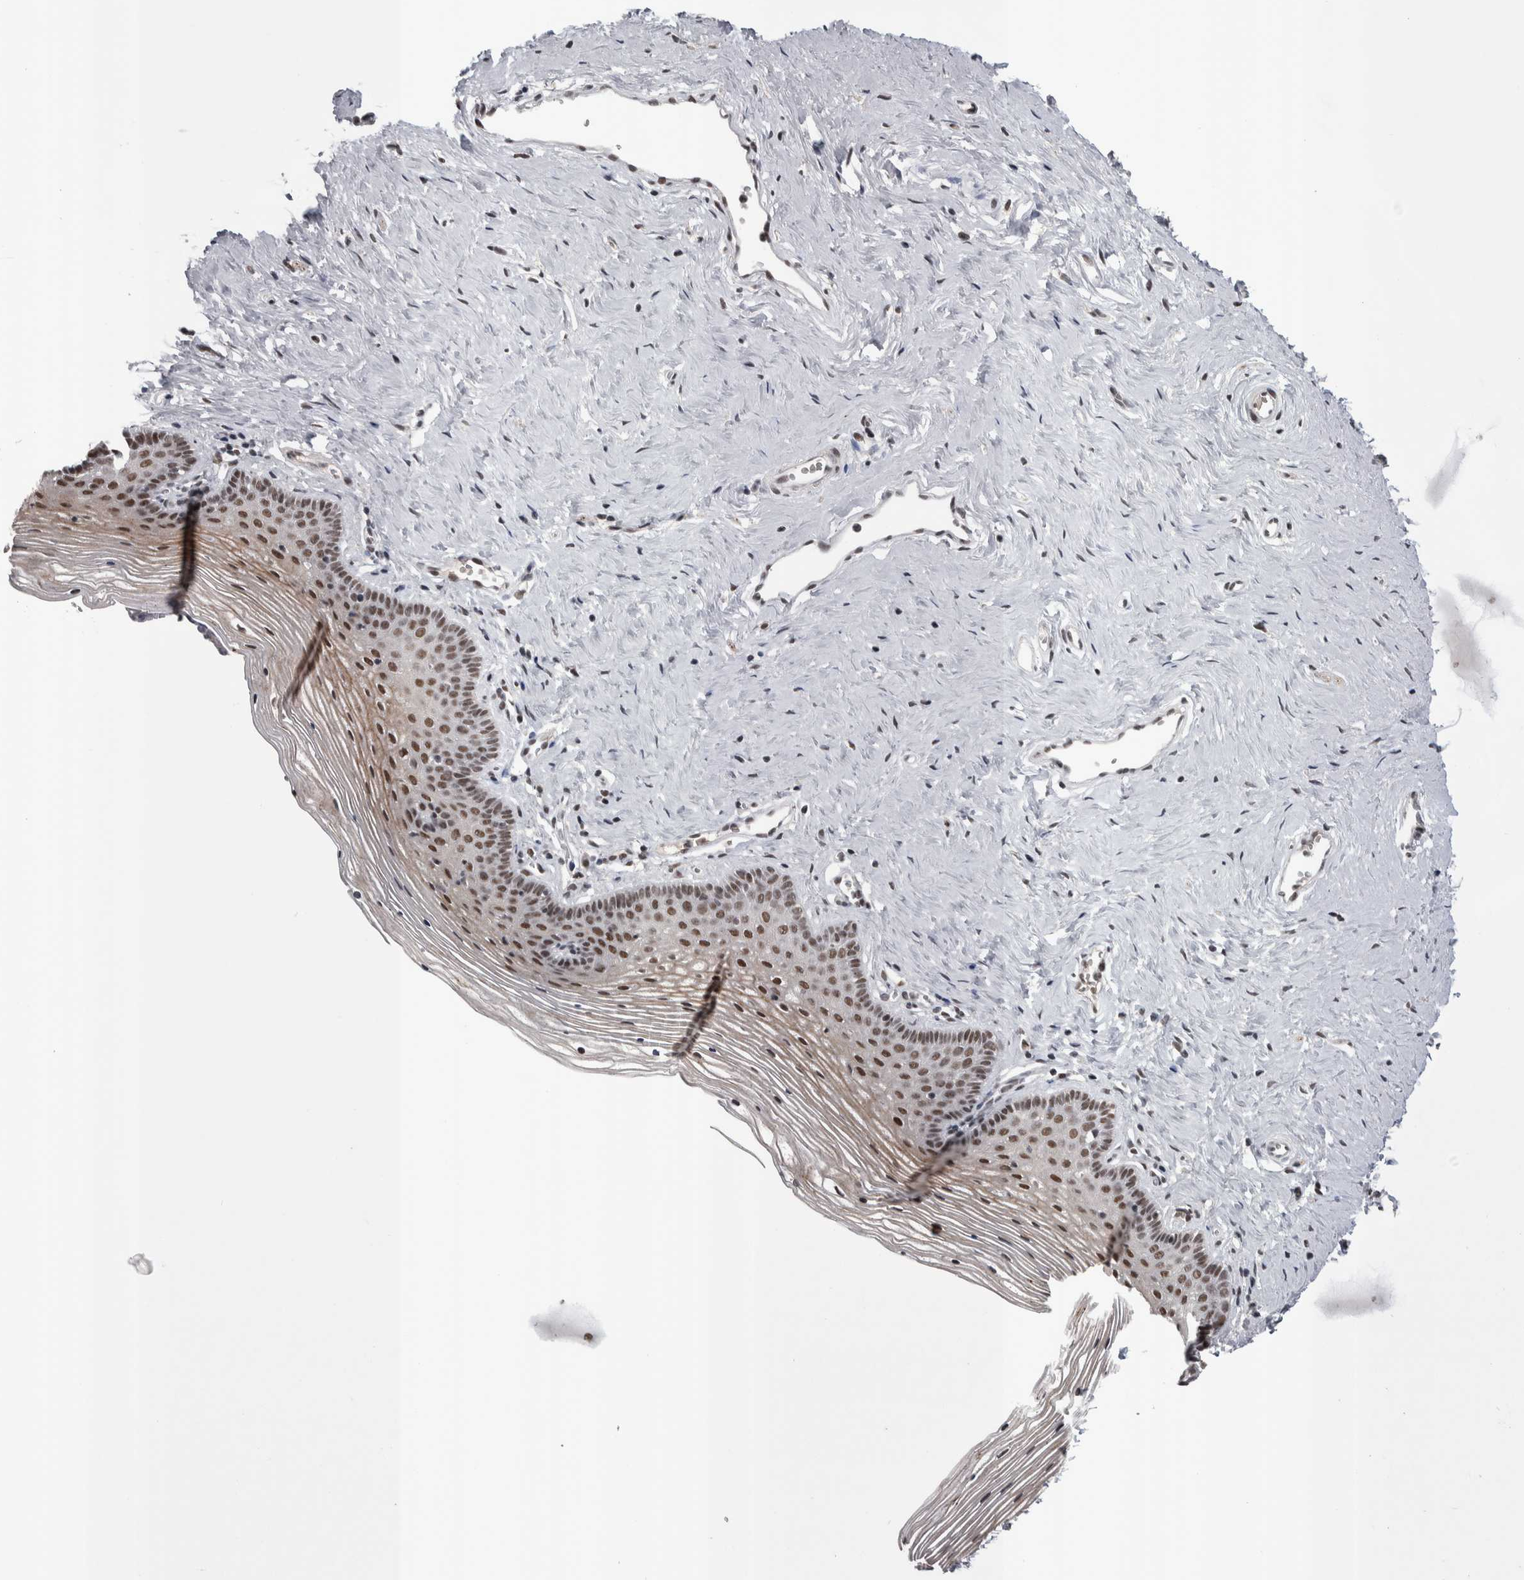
{"staining": {"intensity": "moderate", "quantity": ">75%", "location": "nuclear"}, "tissue": "vagina", "cell_type": "Squamous epithelial cells", "image_type": "normal", "snomed": [{"axis": "morphology", "description": "Normal tissue, NOS"}, {"axis": "topography", "description": "Vagina"}], "caption": "Immunohistochemistry (IHC) photomicrograph of normal vagina stained for a protein (brown), which exhibits medium levels of moderate nuclear expression in approximately >75% of squamous epithelial cells.", "gene": "DMTF1", "patient": {"sex": "female", "age": 32}}